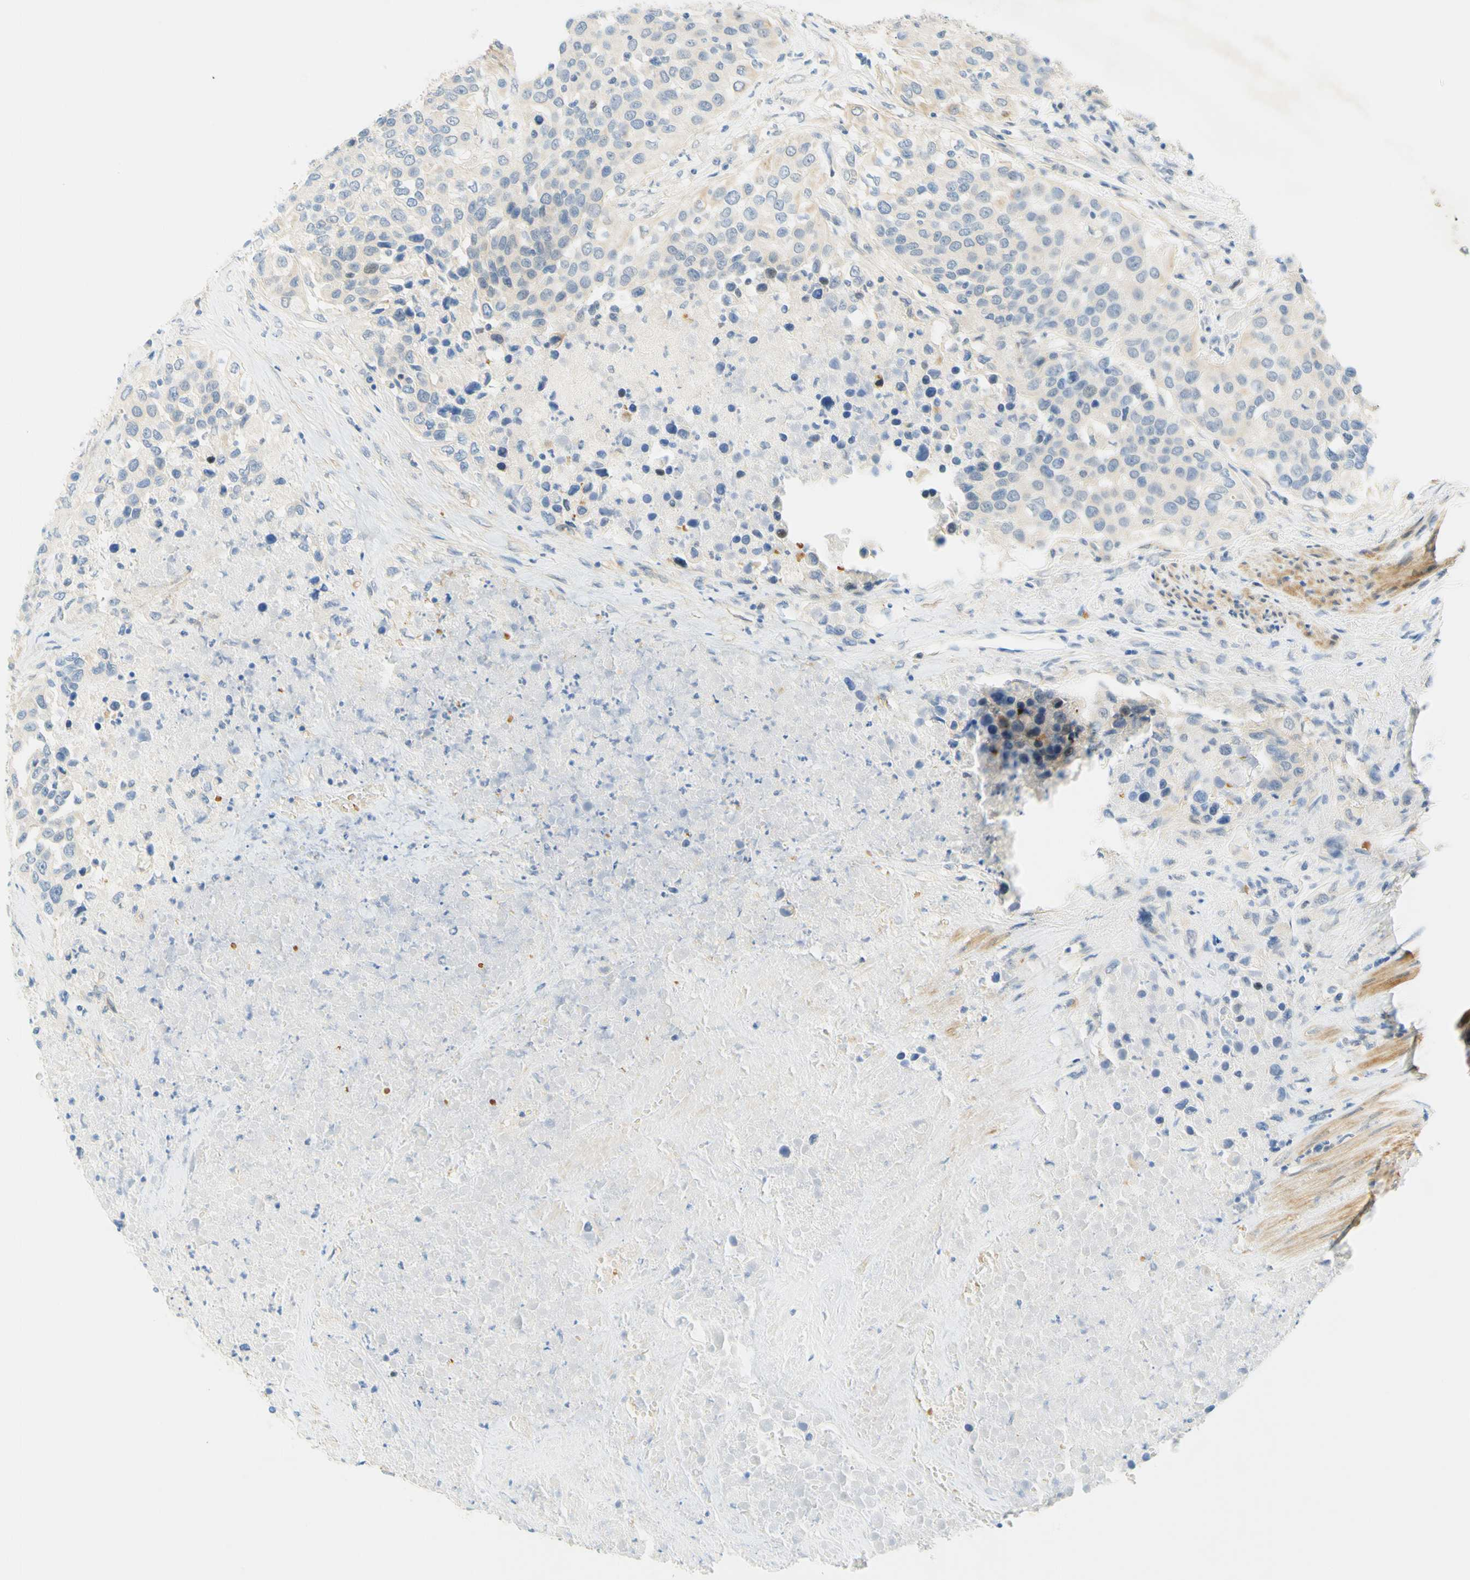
{"staining": {"intensity": "weak", "quantity": "<25%", "location": "cytoplasmic/membranous"}, "tissue": "urothelial cancer", "cell_type": "Tumor cells", "image_type": "cancer", "snomed": [{"axis": "morphology", "description": "Urothelial carcinoma, High grade"}, {"axis": "topography", "description": "Urinary bladder"}], "caption": "Urothelial cancer stained for a protein using immunohistochemistry (IHC) demonstrates no staining tumor cells.", "gene": "ENTREP2", "patient": {"sex": "female", "age": 80}}